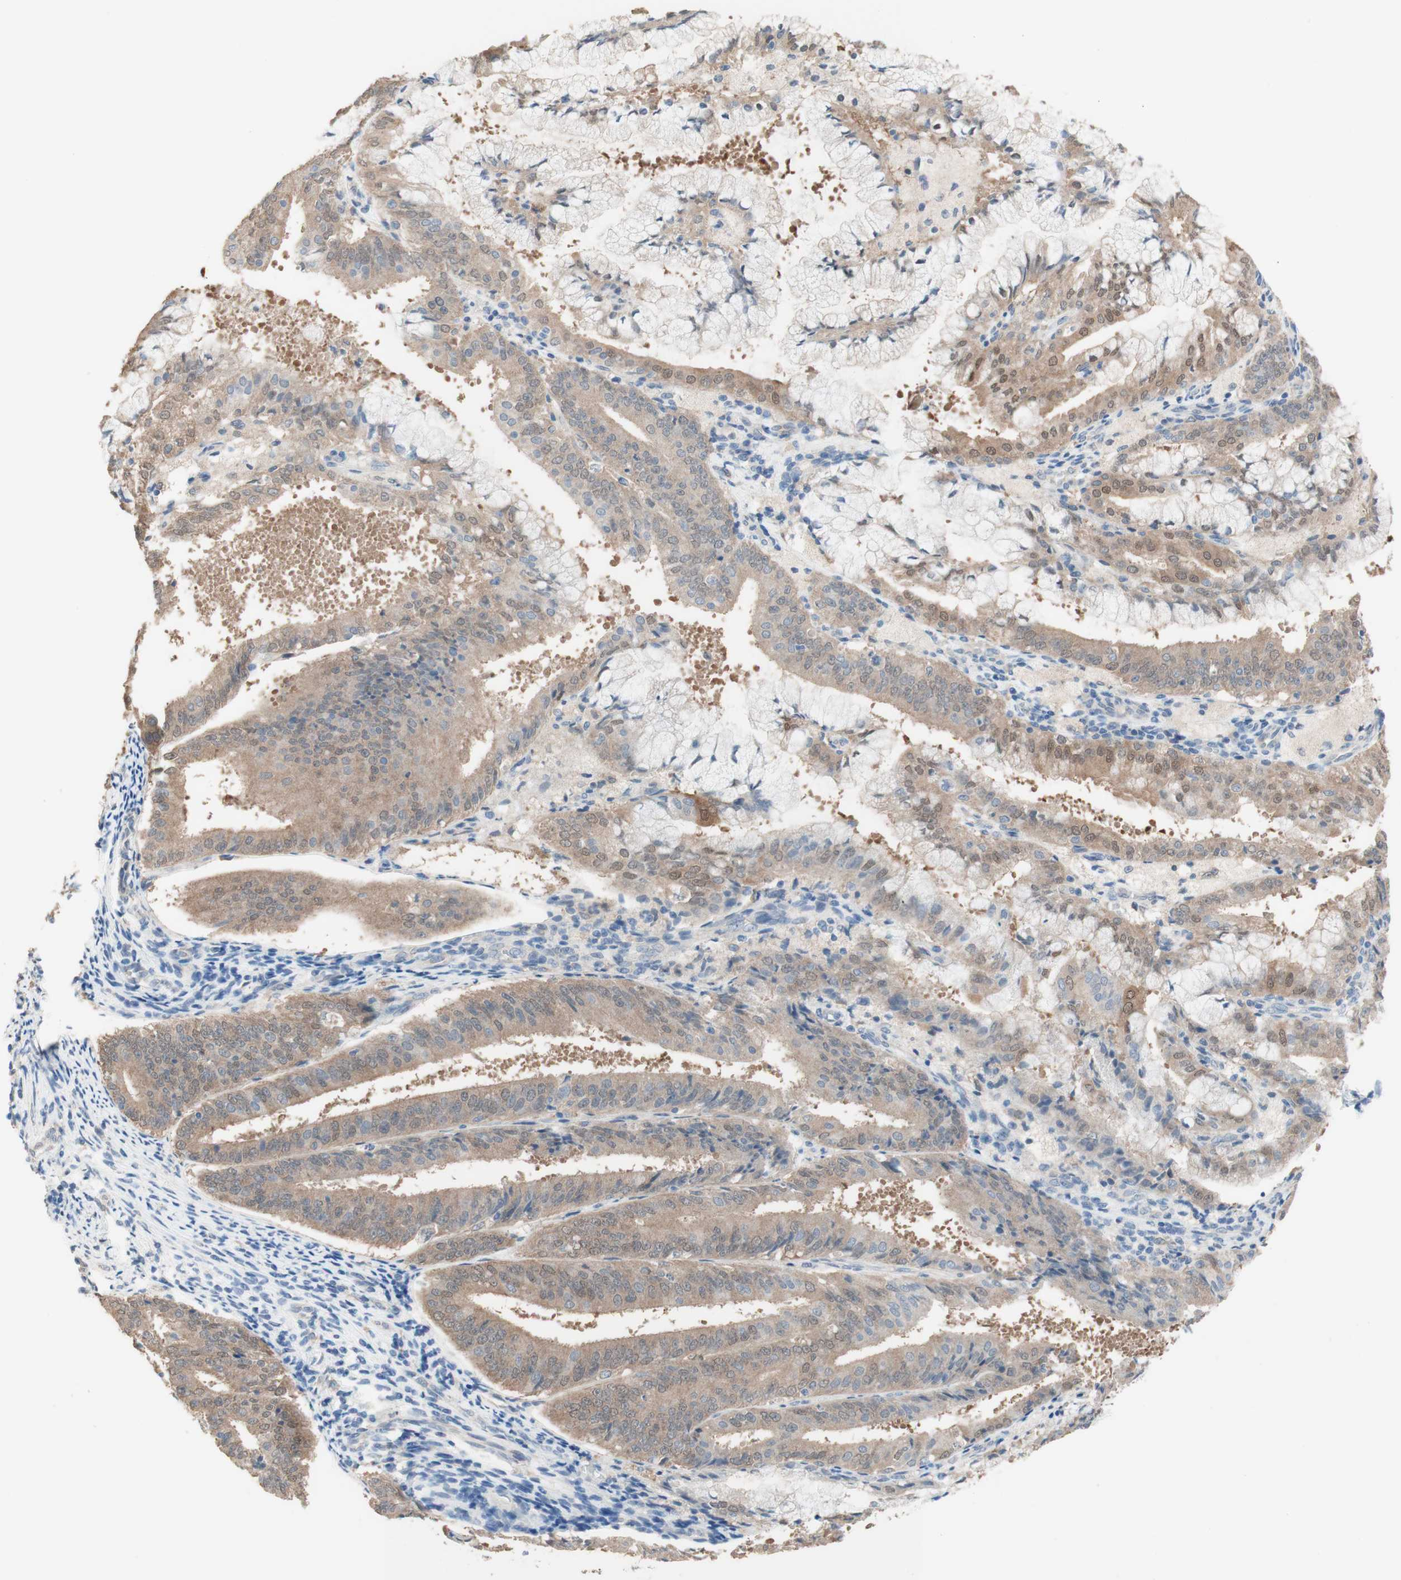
{"staining": {"intensity": "weak", "quantity": ">75%", "location": "cytoplasmic/membranous"}, "tissue": "endometrial cancer", "cell_type": "Tumor cells", "image_type": "cancer", "snomed": [{"axis": "morphology", "description": "Adenocarcinoma, NOS"}, {"axis": "topography", "description": "Endometrium"}], "caption": "Human endometrial cancer (adenocarcinoma) stained with a brown dye shows weak cytoplasmic/membranous positive positivity in about >75% of tumor cells.", "gene": "COMT", "patient": {"sex": "female", "age": 63}}